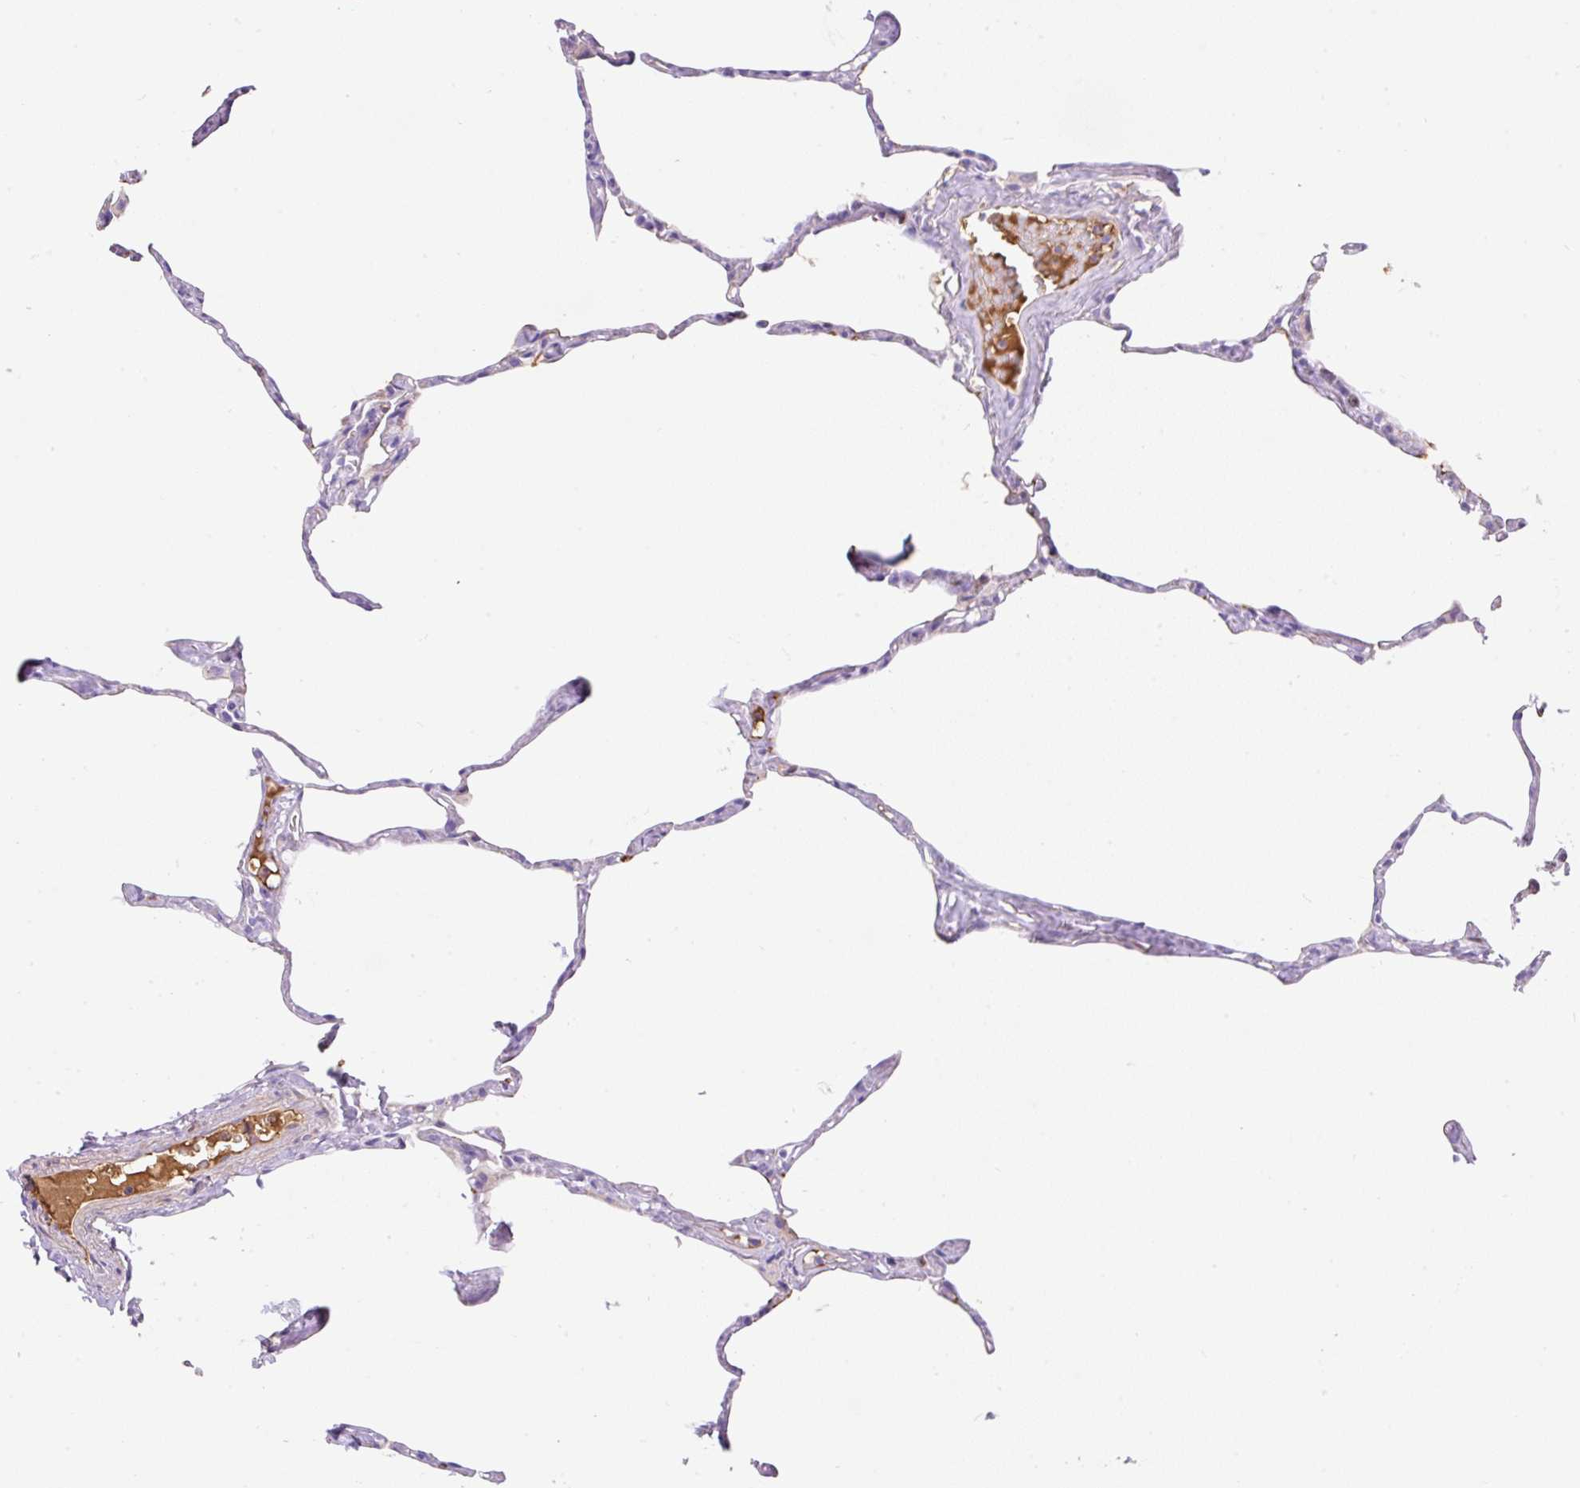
{"staining": {"intensity": "moderate", "quantity": "25%-75%", "location": "cytoplasmic/membranous"}, "tissue": "lung", "cell_type": "Alveolar cells", "image_type": "normal", "snomed": [{"axis": "morphology", "description": "Normal tissue, NOS"}, {"axis": "topography", "description": "Lung"}], "caption": "Protein staining shows moderate cytoplasmic/membranous positivity in approximately 25%-75% of alveolar cells in normal lung. (DAB IHC with brightfield microscopy, high magnification).", "gene": "TDRD15", "patient": {"sex": "male", "age": 65}}